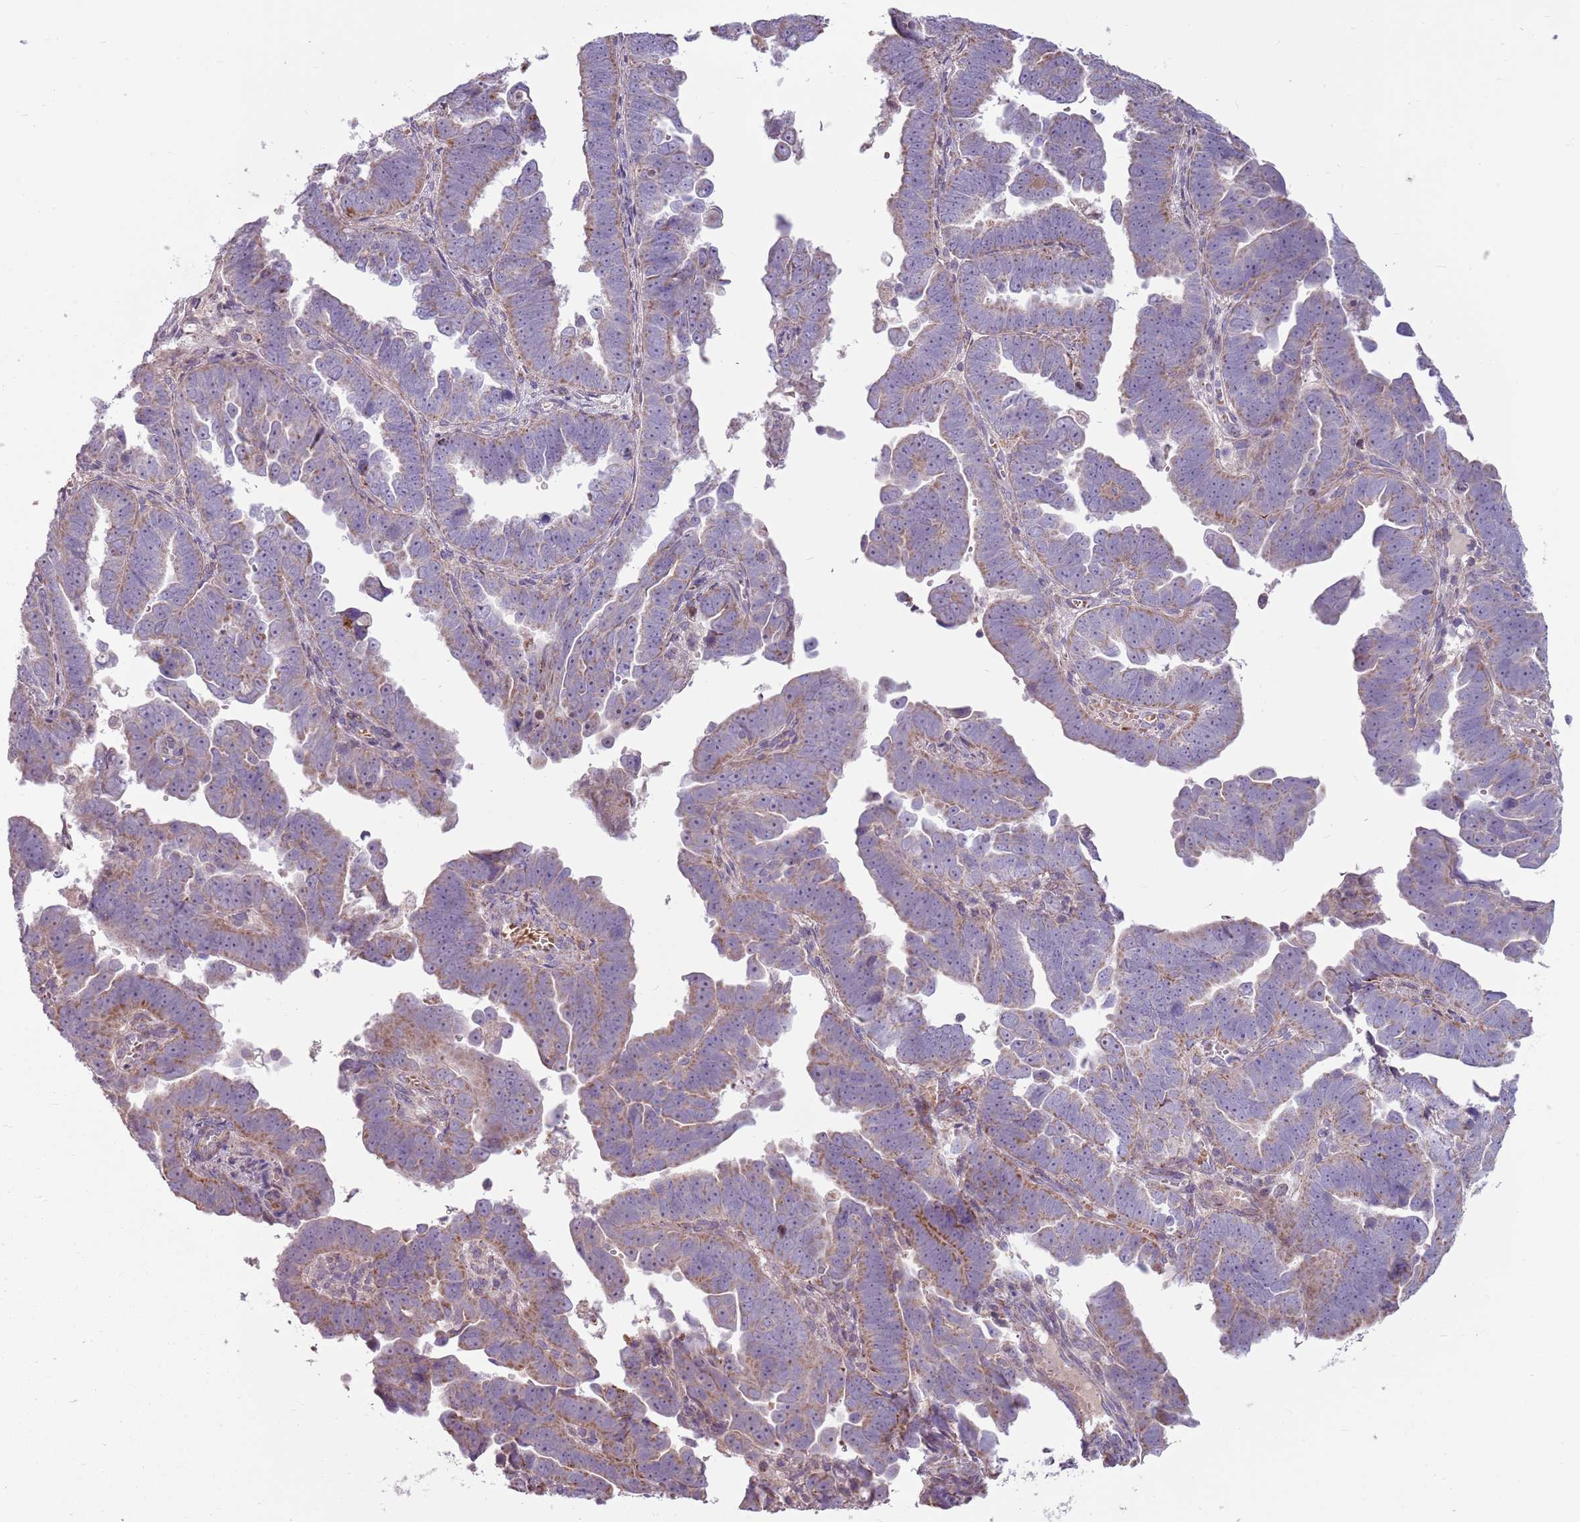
{"staining": {"intensity": "moderate", "quantity": ">75%", "location": "cytoplasmic/membranous"}, "tissue": "endometrial cancer", "cell_type": "Tumor cells", "image_type": "cancer", "snomed": [{"axis": "morphology", "description": "Adenocarcinoma, NOS"}, {"axis": "topography", "description": "Endometrium"}], "caption": "Tumor cells reveal medium levels of moderate cytoplasmic/membranous positivity in approximately >75% of cells in human adenocarcinoma (endometrial).", "gene": "ZNF530", "patient": {"sex": "female", "age": 75}}